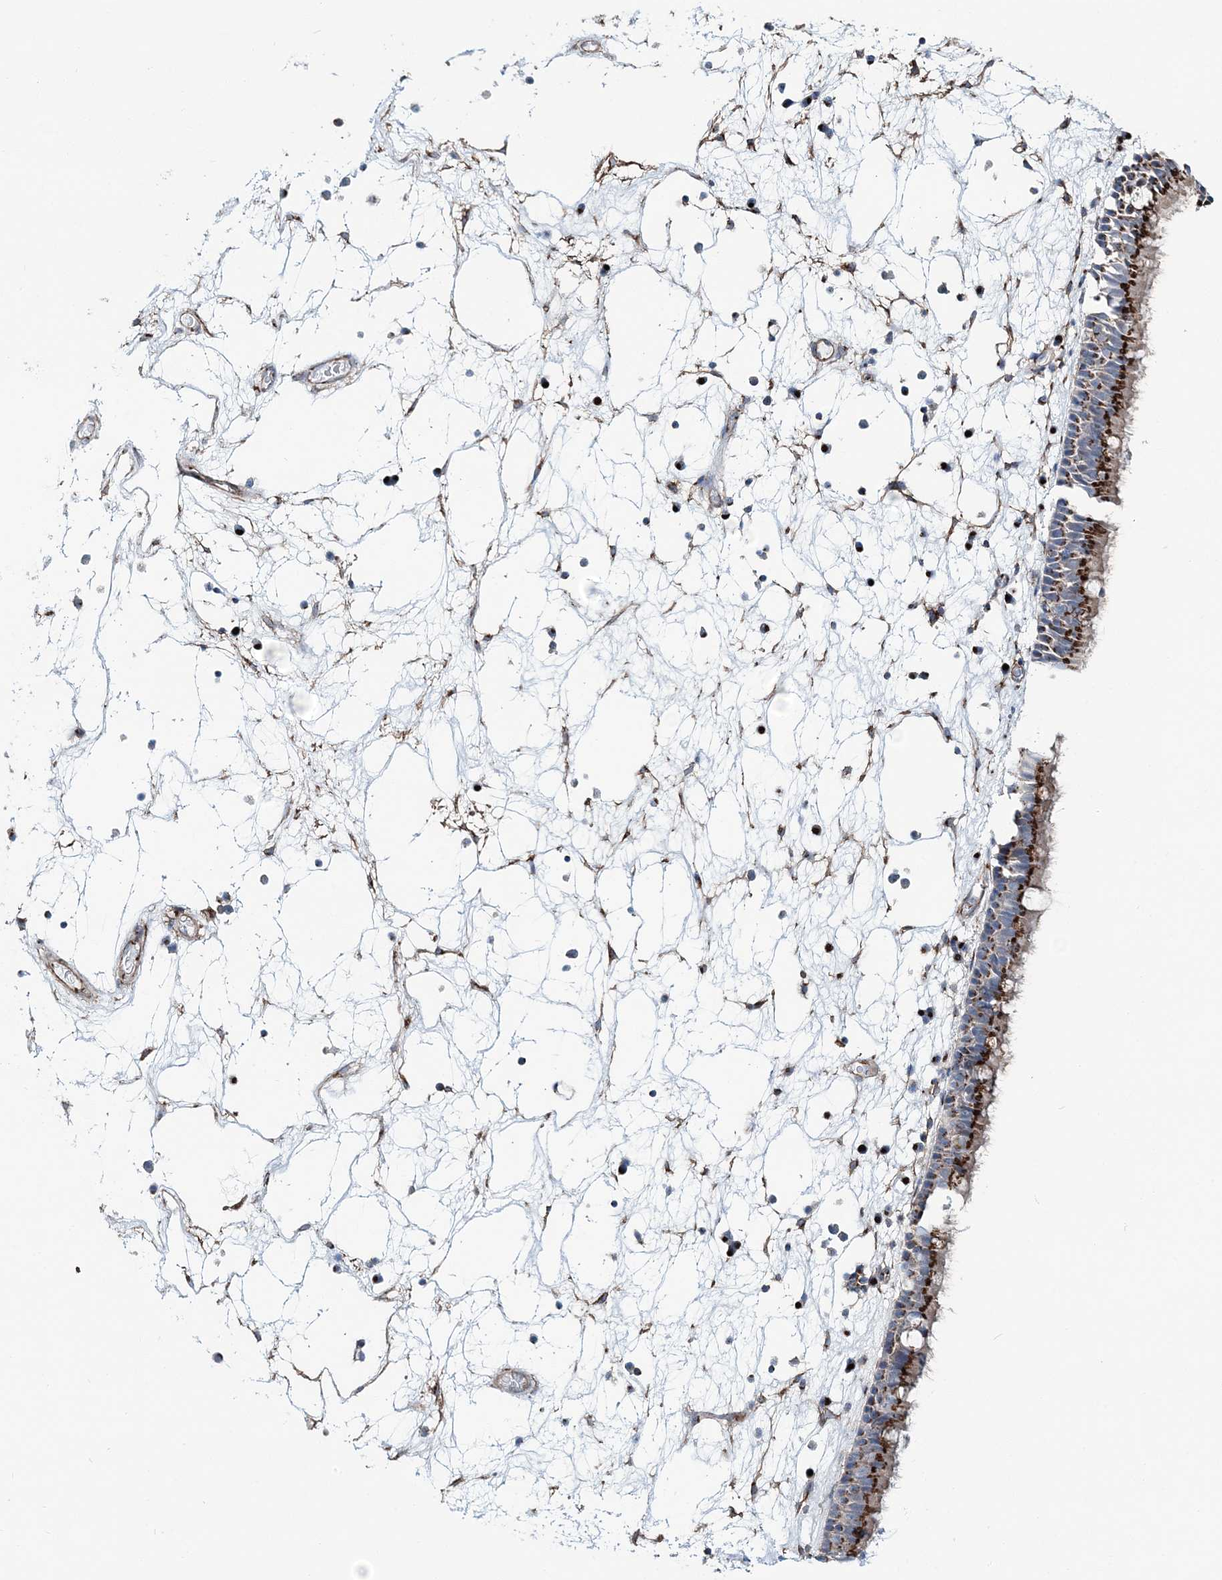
{"staining": {"intensity": "strong", "quantity": ">75%", "location": "cytoplasmic/membranous"}, "tissue": "nasopharynx", "cell_type": "Respiratory epithelial cells", "image_type": "normal", "snomed": [{"axis": "morphology", "description": "Normal tissue, NOS"}, {"axis": "morphology", "description": "Inflammation, NOS"}, {"axis": "morphology", "description": "Malignant melanoma, Metastatic site"}, {"axis": "topography", "description": "Nasopharynx"}], "caption": "Brown immunohistochemical staining in unremarkable human nasopharynx exhibits strong cytoplasmic/membranous expression in approximately >75% of respiratory epithelial cells.", "gene": "MAN1A2", "patient": {"sex": "male", "age": 70}}